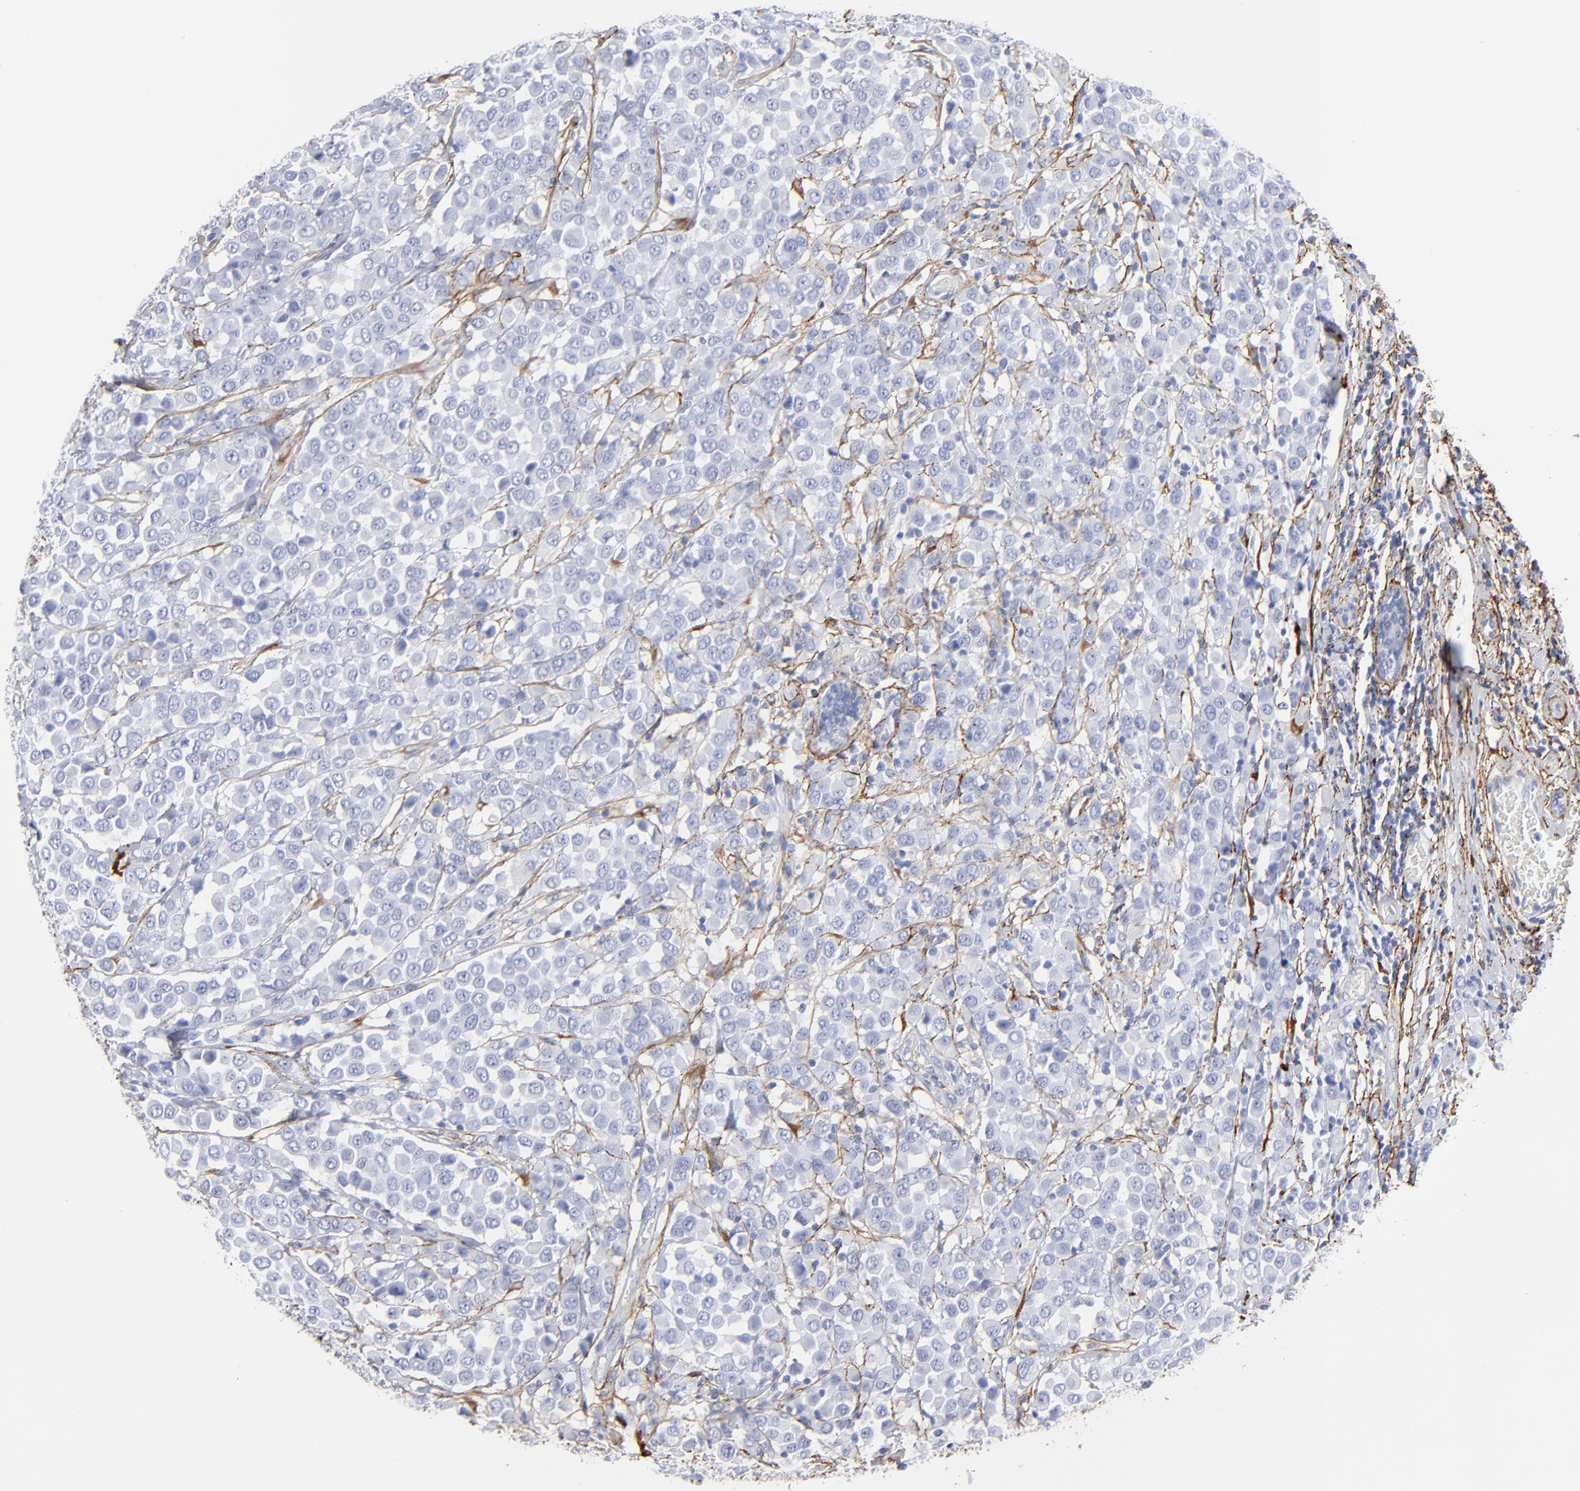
{"staining": {"intensity": "negative", "quantity": "none", "location": "none"}, "tissue": "breast cancer", "cell_type": "Tumor cells", "image_type": "cancer", "snomed": [{"axis": "morphology", "description": "Duct carcinoma"}, {"axis": "topography", "description": "Breast"}], "caption": "Breast cancer was stained to show a protein in brown. There is no significant staining in tumor cells.", "gene": "EMILIN1", "patient": {"sex": "female", "age": 61}}